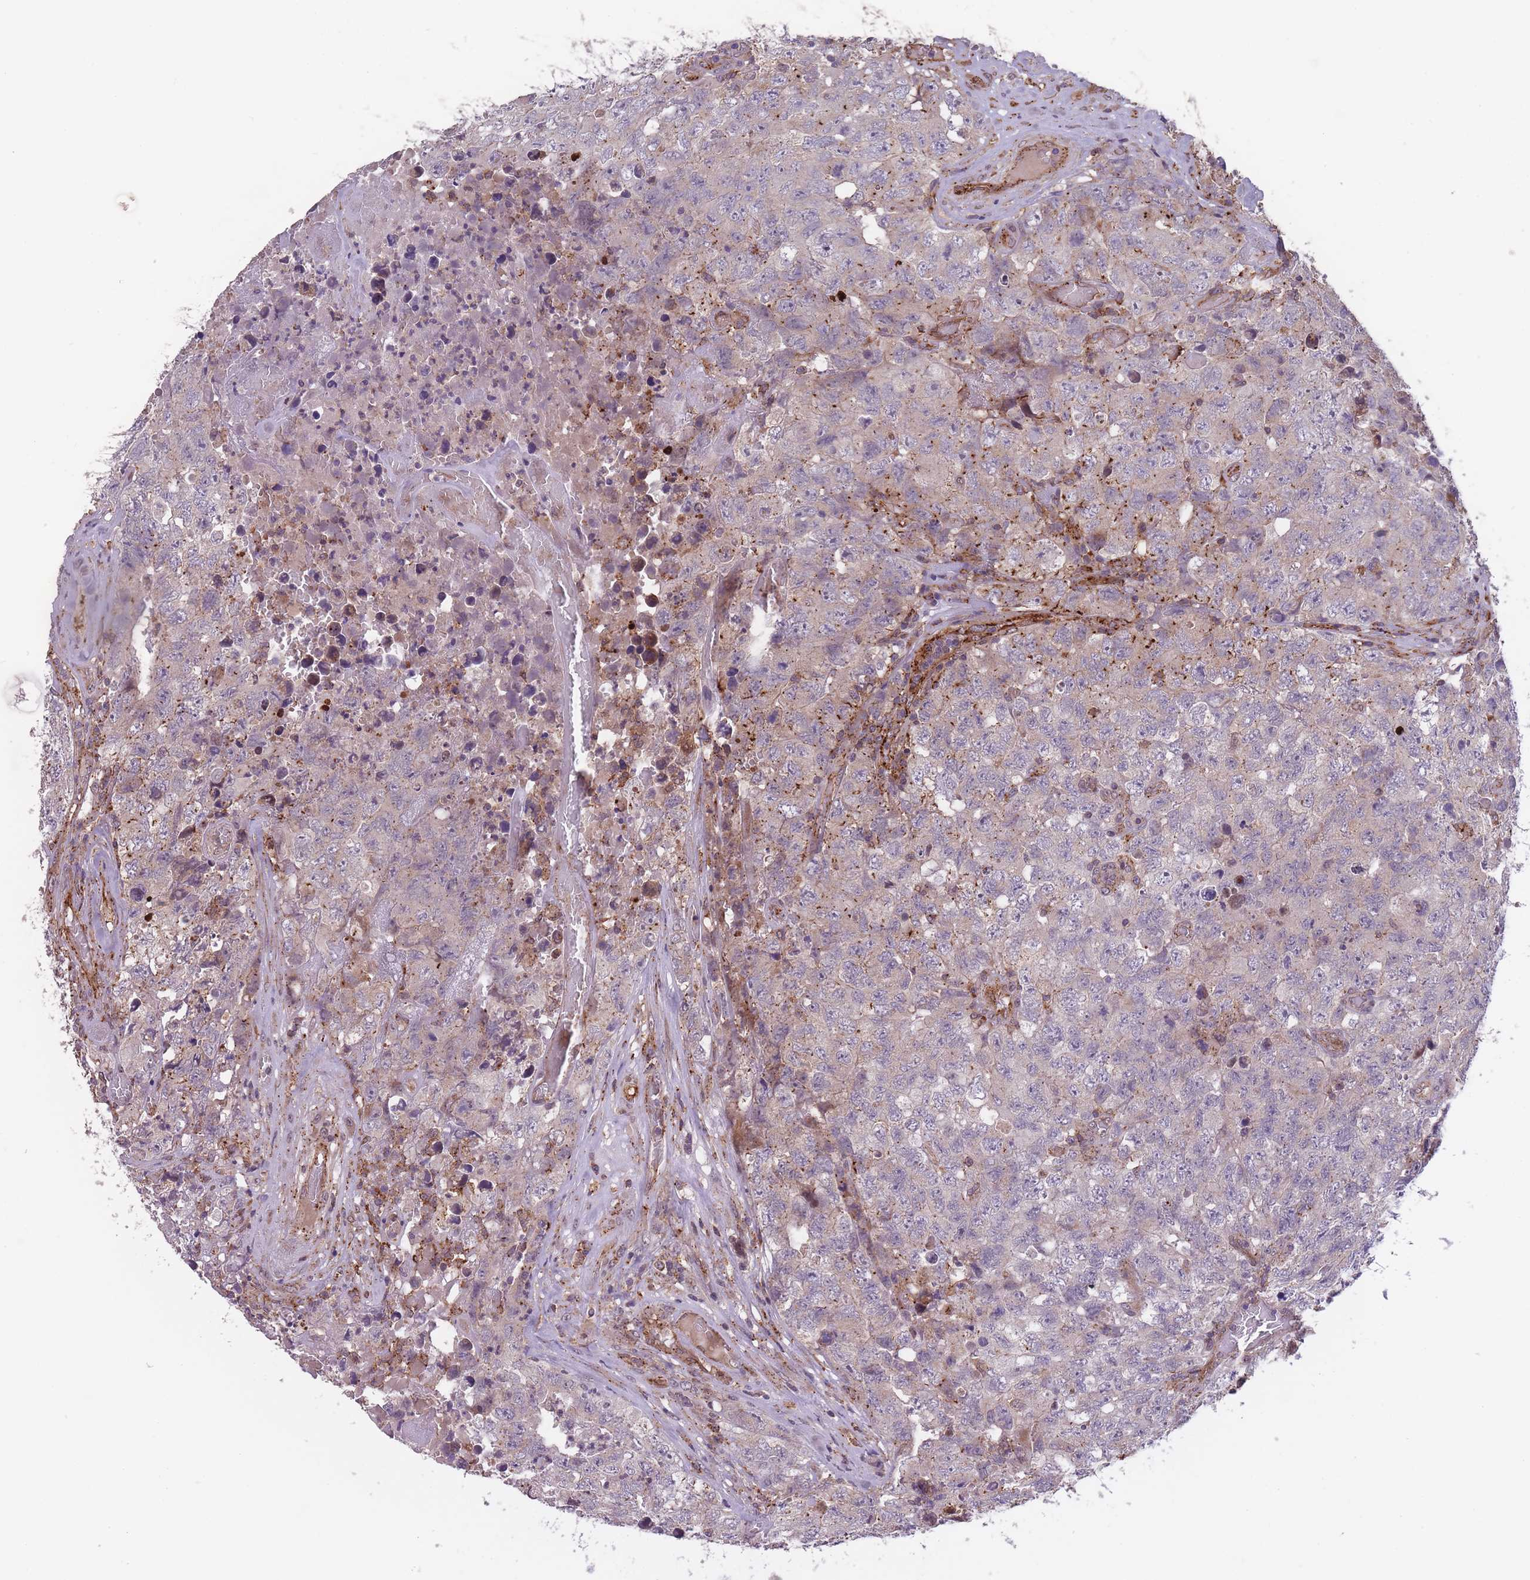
{"staining": {"intensity": "moderate", "quantity": "<25%", "location": "cytoplasmic/membranous"}, "tissue": "testis cancer", "cell_type": "Tumor cells", "image_type": "cancer", "snomed": [{"axis": "morphology", "description": "Carcinoma, Embryonal, NOS"}, {"axis": "topography", "description": "Testis"}], "caption": "Testis cancer (embryonal carcinoma) stained with a brown dye reveals moderate cytoplasmic/membranous positive expression in about <25% of tumor cells.", "gene": "SECTM1", "patient": {"sex": "male", "age": 31}}